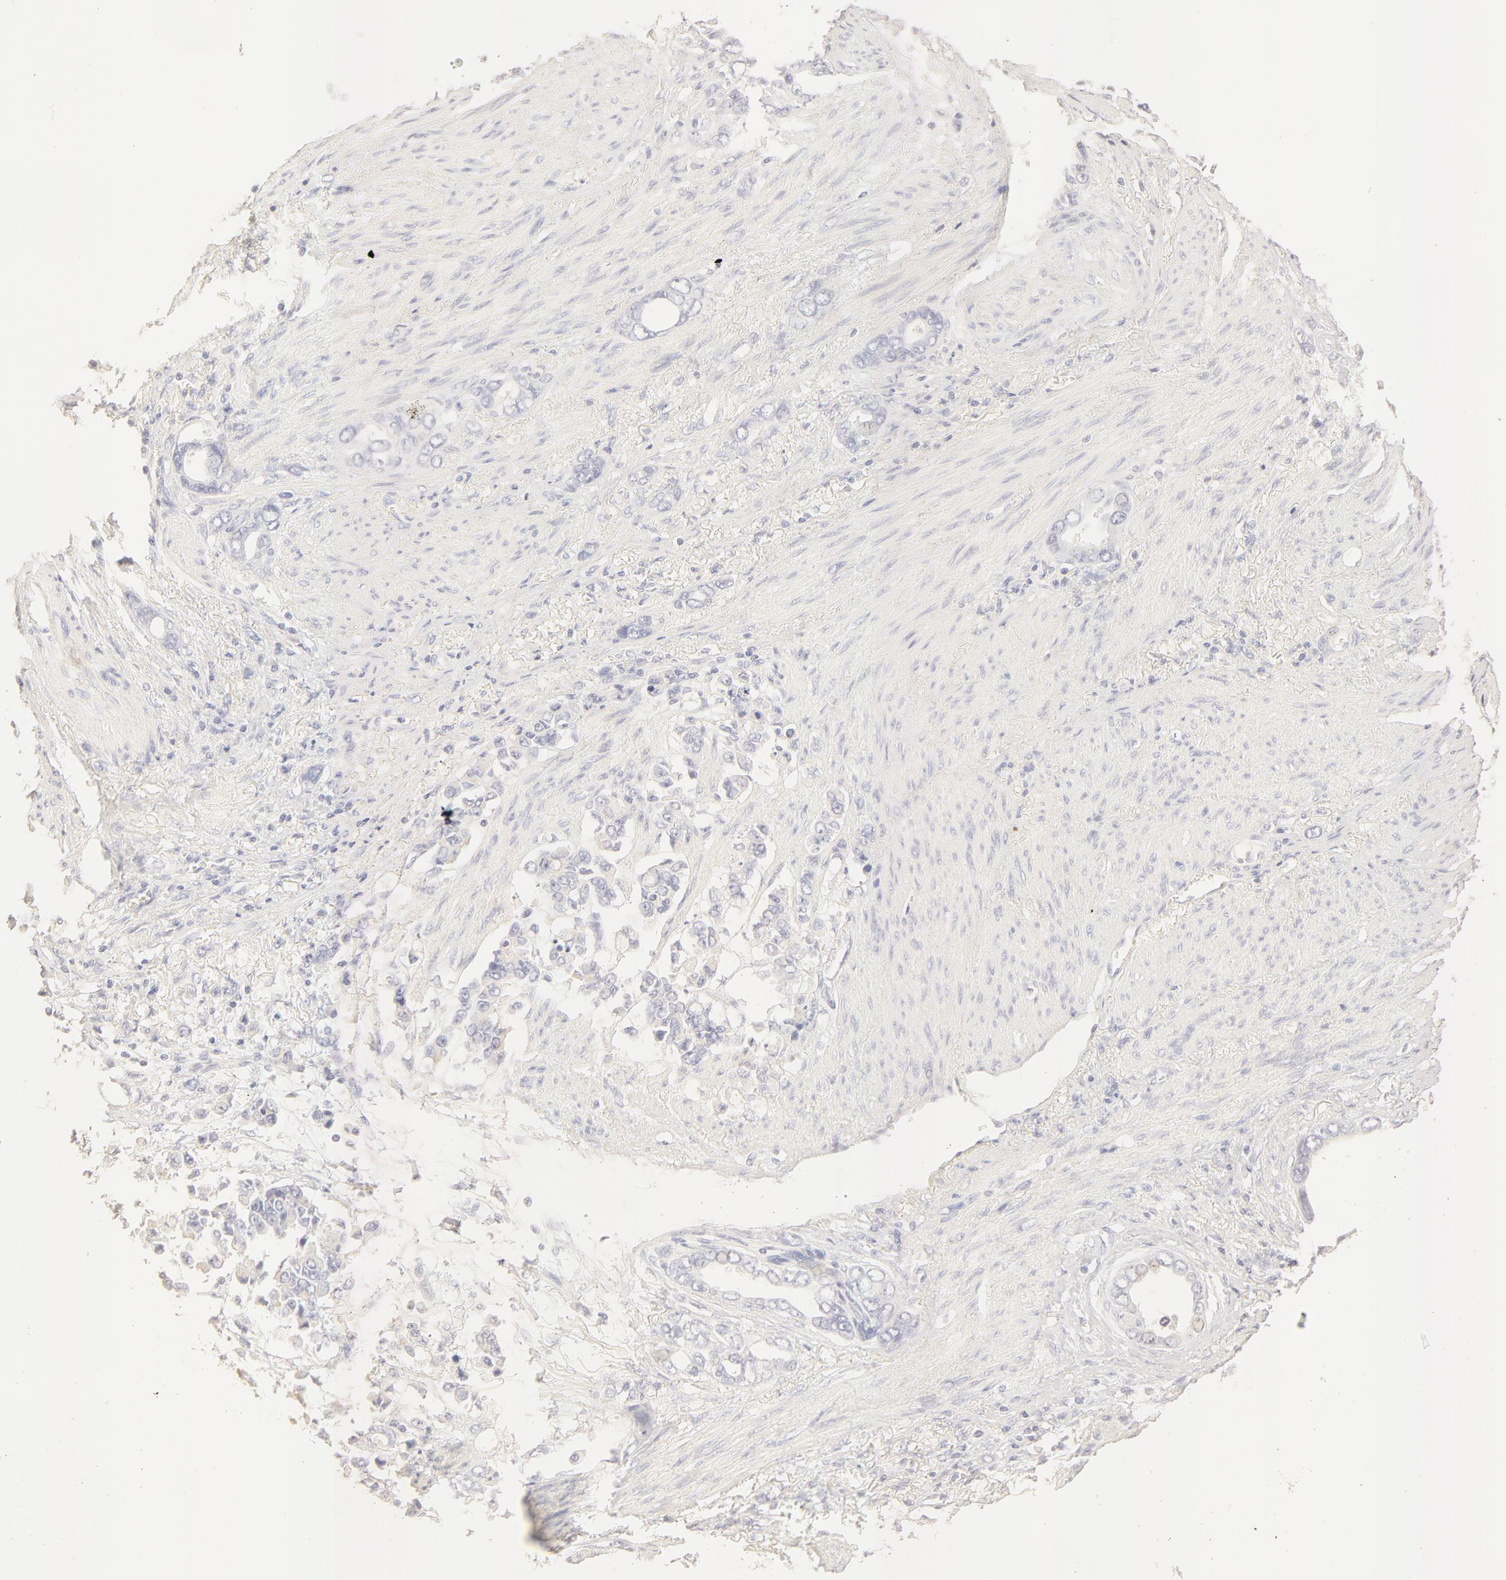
{"staining": {"intensity": "negative", "quantity": "none", "location": "none"}, "tissue": "stomach cancer", "cell_type": "Tumor cells", "image_type": "cancer", "snomed": [{"axis": "morphology", "description": "Adenocarcinoma, NOS"}, {"axis": "topography", "description": "Stomach"}], "caption": "DAB immunohistochemical staining of human stomach adenocarcinoma exhibits no significant positivity in tumor cells.", "gene": "LGALS7B", "patient": {"sex": "male", "age": 78}}